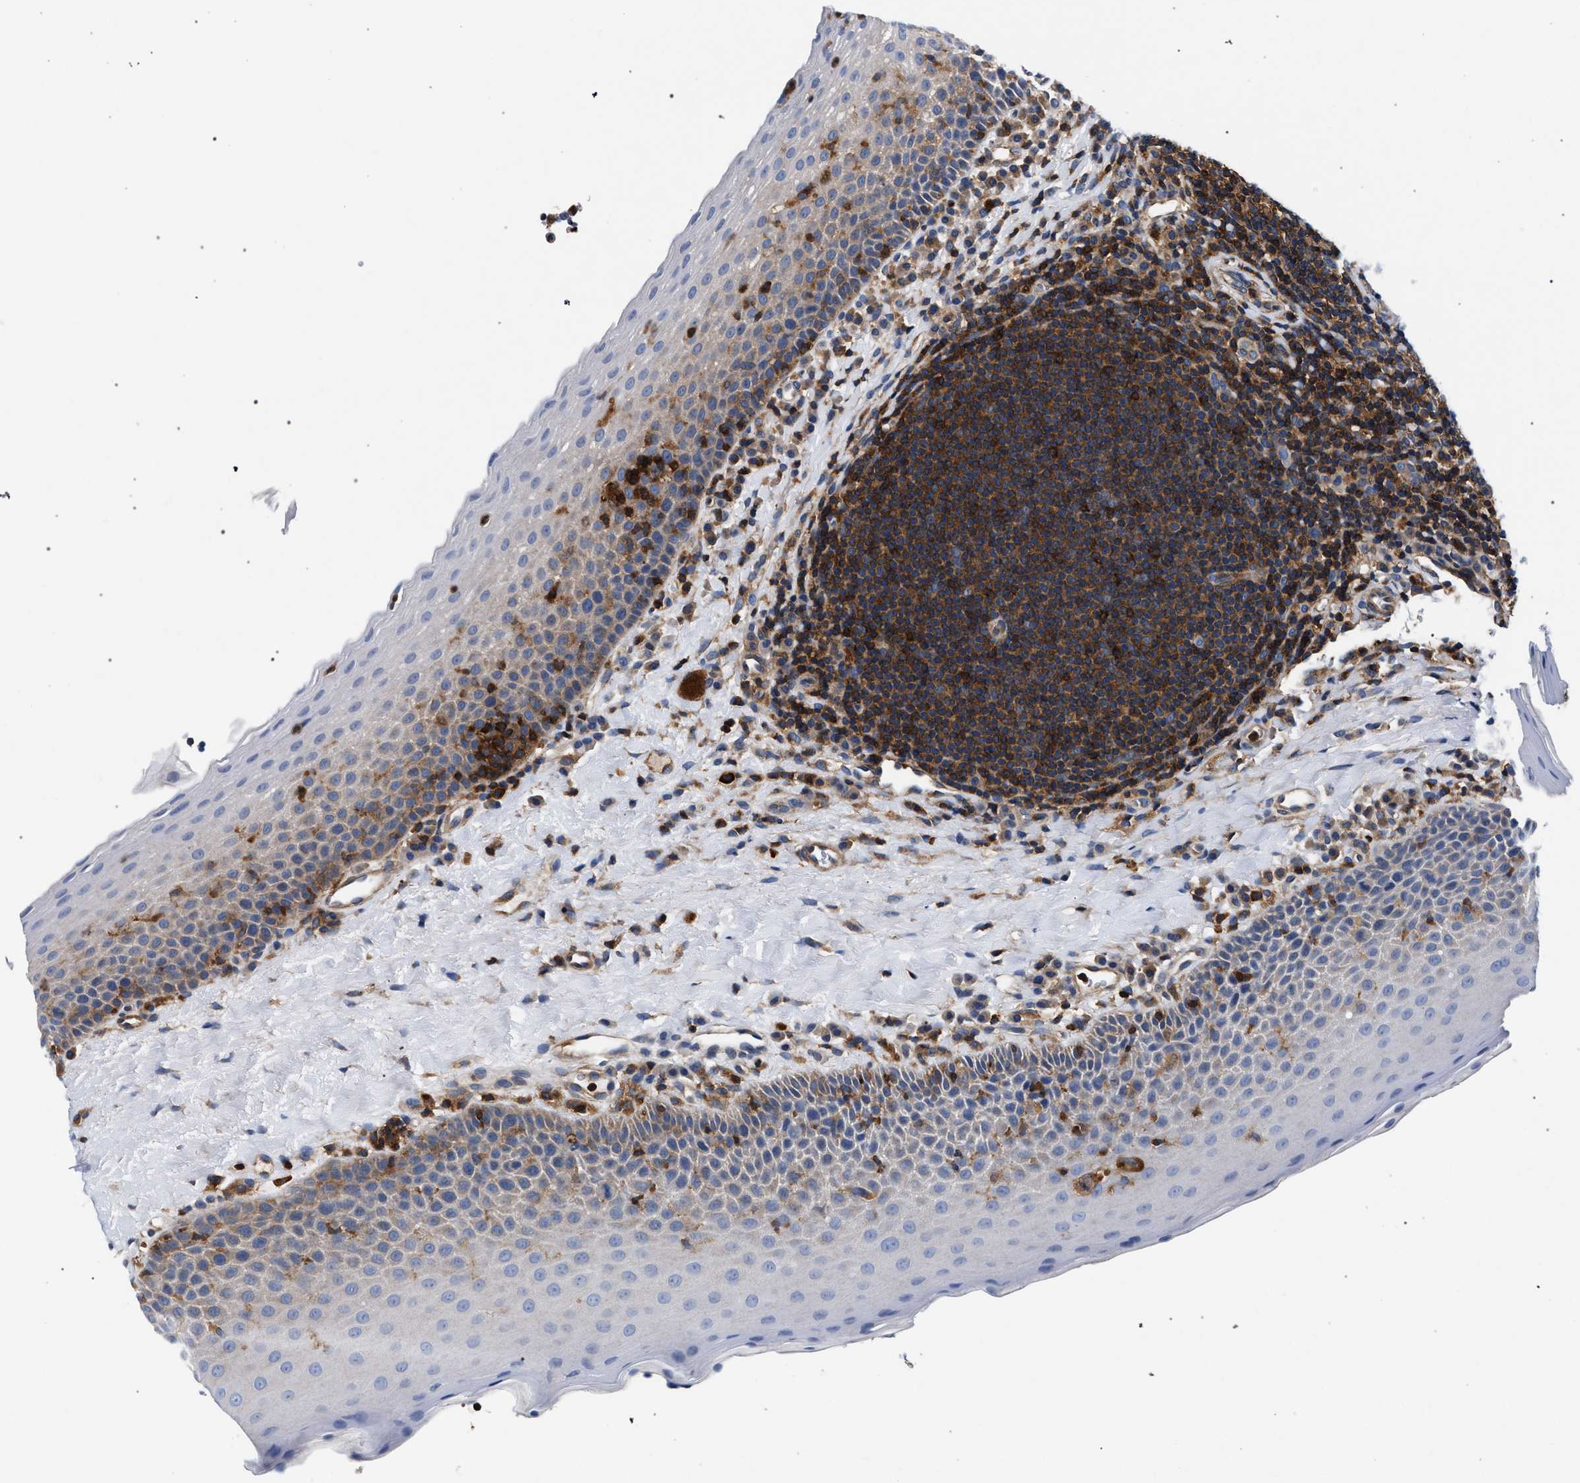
{"staining": {"intensity": "strong", "quantity": ">75%", "location": "cytoplasmic/membranous"}, "tissue": "tonsil", "cell_type": "Germinal center cells", "image_type": "normal", "snomed": [{"axis": "morphology", "description": "Normal tissue, NOS"}, {"axis": "topography", "description": "Tonsil"}], "caption": "A brown stain labels strong cytoplasmic/membranous expression of a protein in germinal center cells of normal human tonsil. (DAB IHC with brightfield microscopy, high magnification).", "gene": "LASP1", "patient": {"sex": "male", "age": 17}}